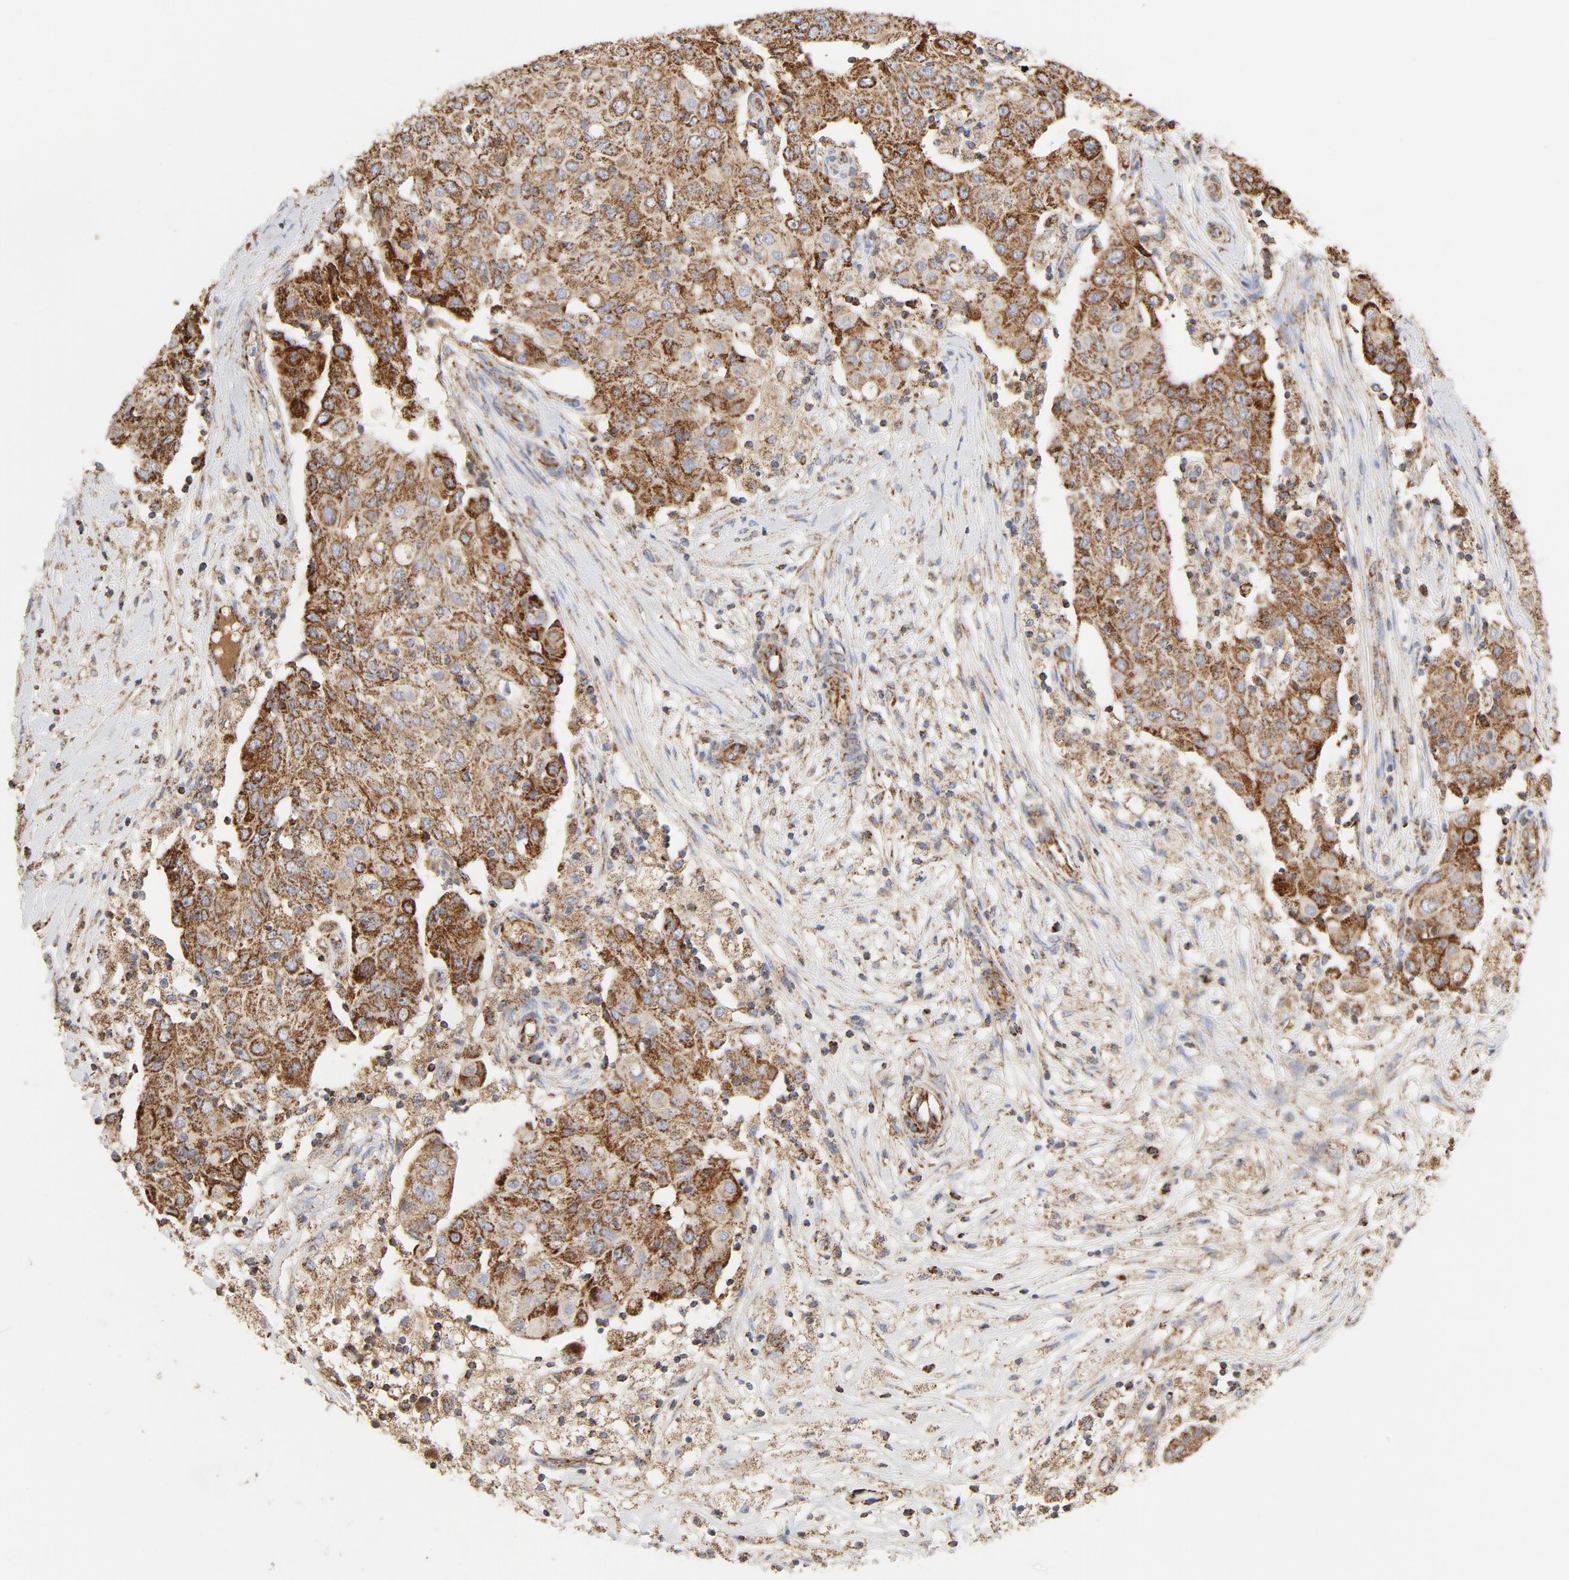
{"staining": {"intensity": "moderate", "quantity": ">75%", "location": "cytoplasmic/membranous"}, "tissue": "ovarian cancer", "cell_type": "Tumor cells", "image_type": "cancer", "snomed": [{"axis": "morphology", "description": "Carcinoma, endometroid"}, {"axis": "topography", "description": "Ovary"}], "caption": "IHC histopathology image of human ovarian cancer stained for a protein (brown), which displays medium levels of moderate cytoplasmic/membranous expression in approximately >75% of tumor cells.", "gene": "PCNX4", "patient": {"sex": "female", "age": 42}}